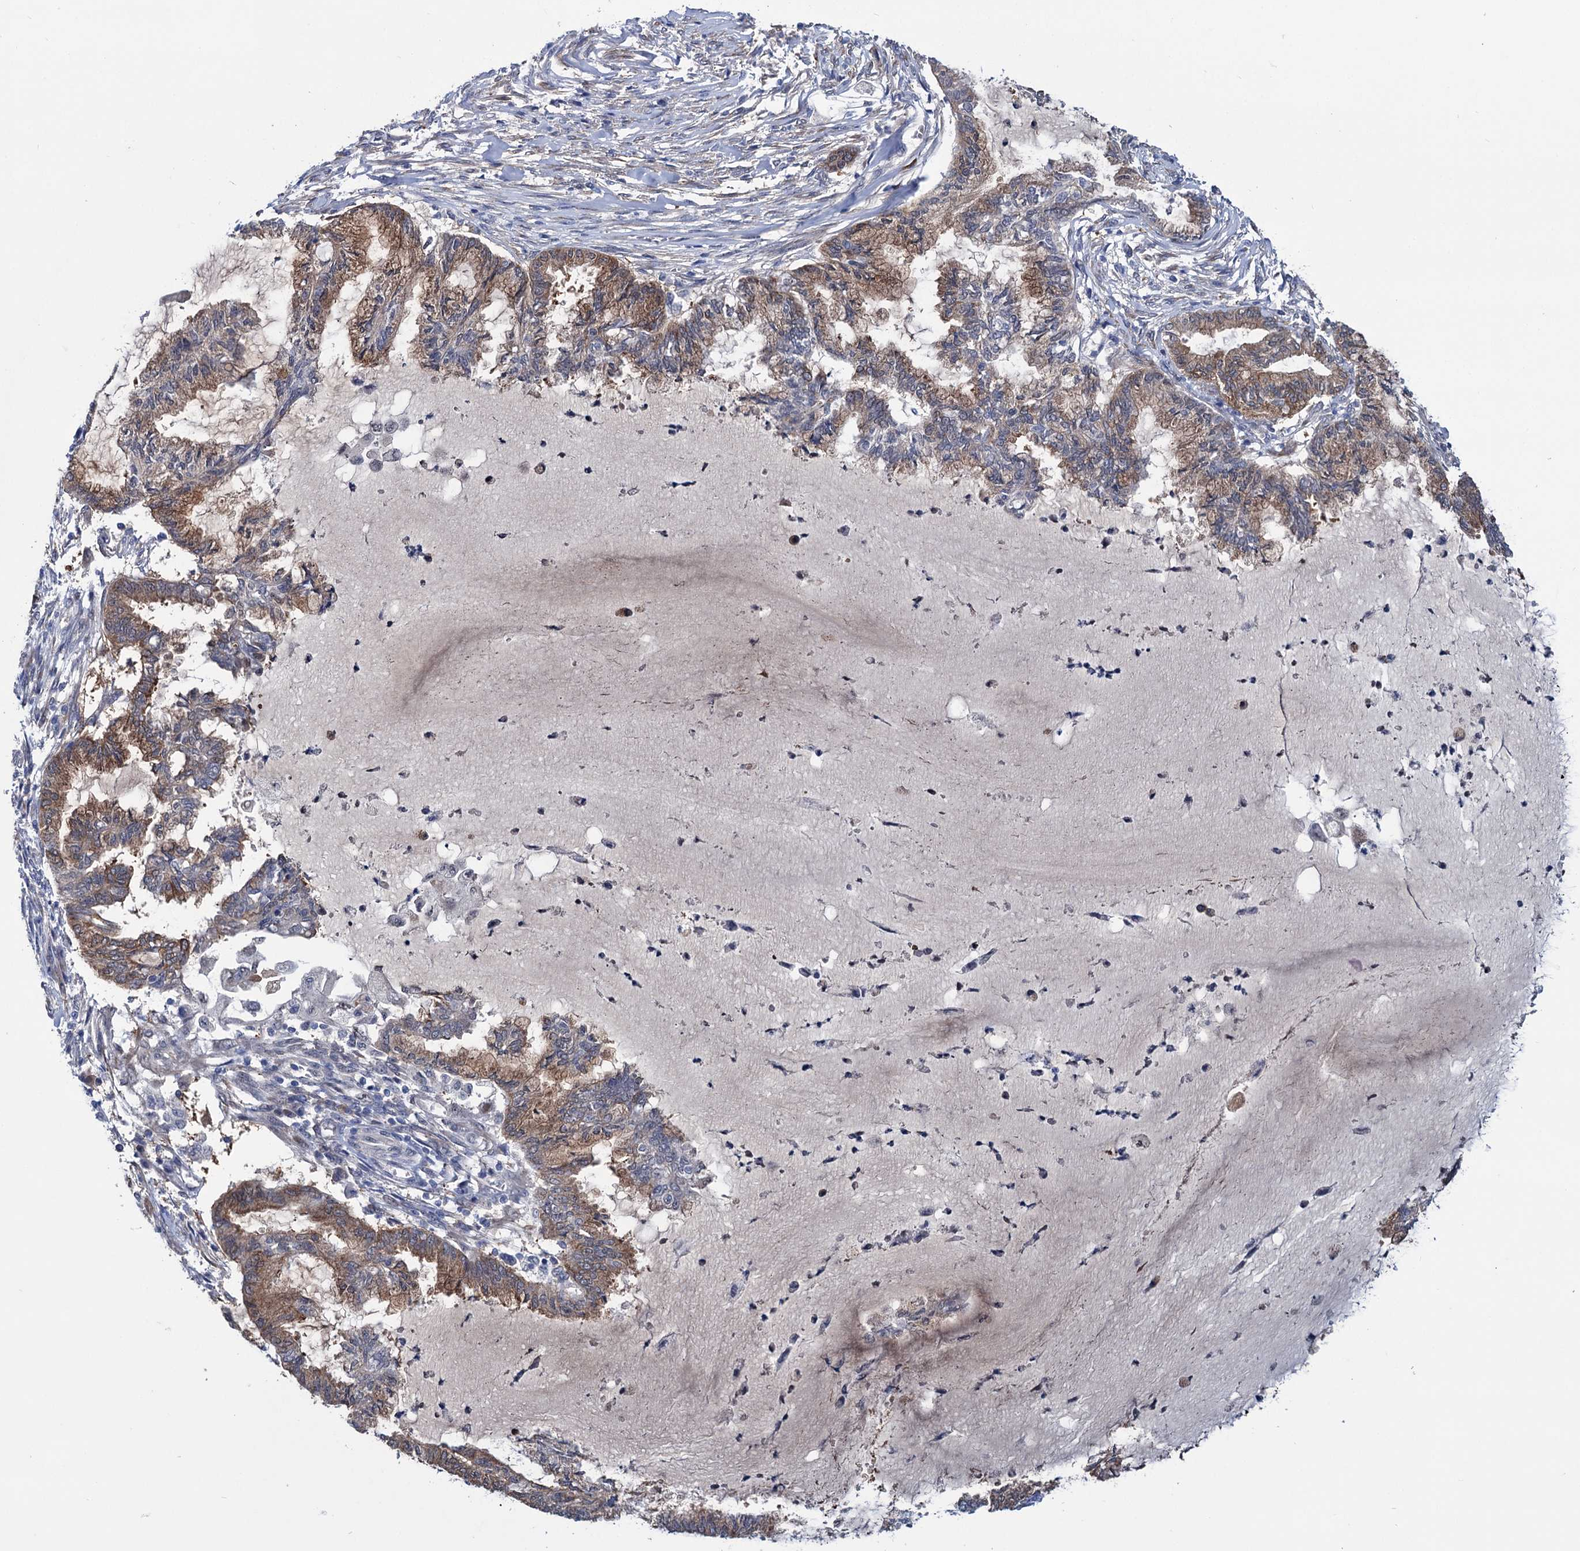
{"staining": {"intensity": "moderate", "quantity": "25%-75%", "location": "cytoplasmic/membranous"}, "tissue": "endometrial cancer", "cell_type": "Tumor cells", "image_type": "cancer", "snomed": [{"axis": "morphology", "description": "Adenocarcinoma, NOS"}, {"axis": "topography", "description": "Endometrium"}], "caption": "Moderate cytoplasmic/membranous positivity for a protein is seen in approximately 25%-75% of tumor cells of endometrial adenocarcinoma using IHC.", "gene": "EYA4", "patient": {"sex": "female", "age": 86}}